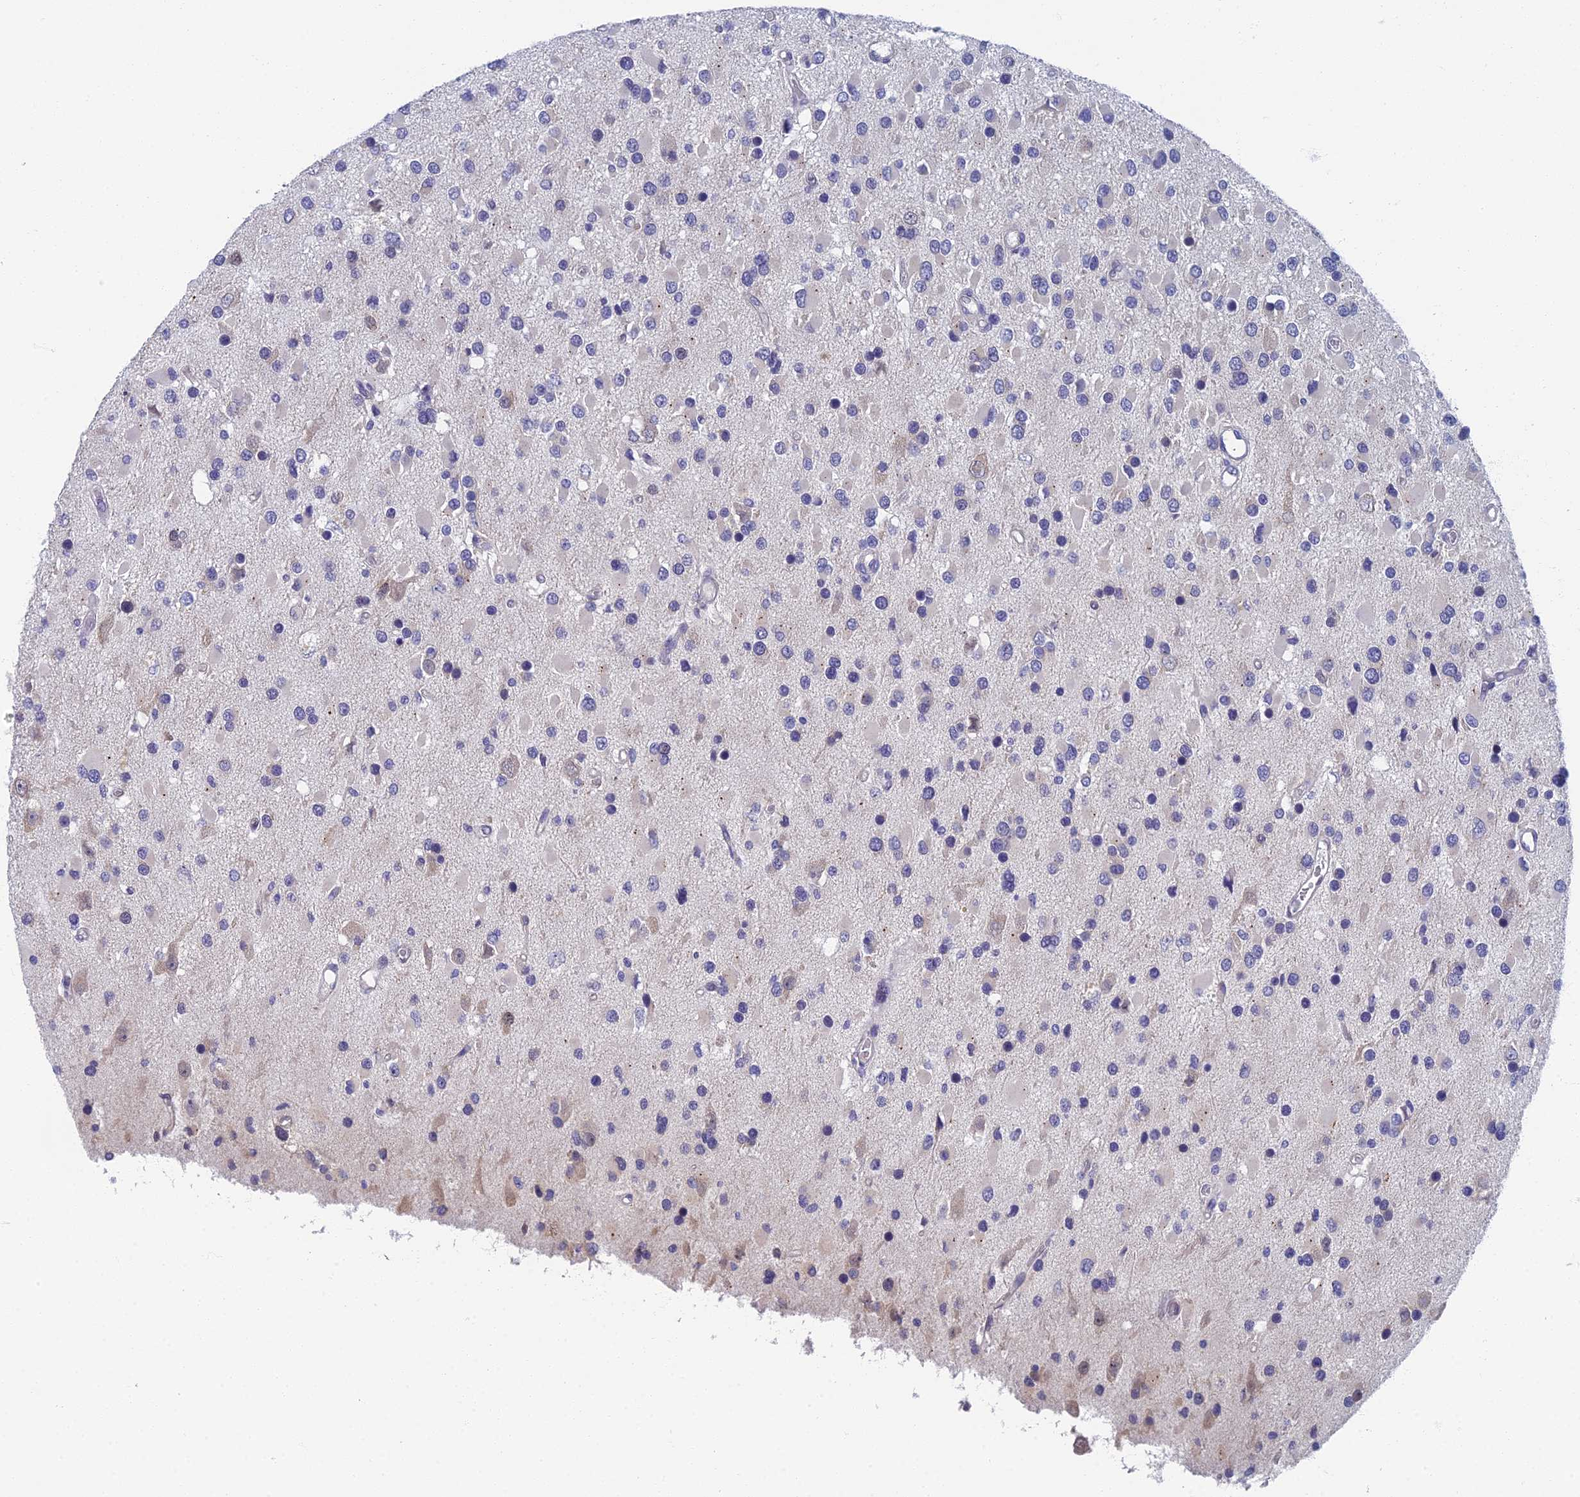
{"staining": {"intensity": "negative", "quantity": "none", "location": "none"}, "tissue": "glioma", "cell_type": "Tumor cells", "image_type": "cancer", "snomed": [{"axis": "morphology", "description": "Glioma, malignant, High grade"}, {"axis": "topography", "description": "Brain"}], "caption": "There is no significant expression in tumor cells of glioma.", "gene": "SPIN4", "patient": {"sex": "male", "age": 53}}